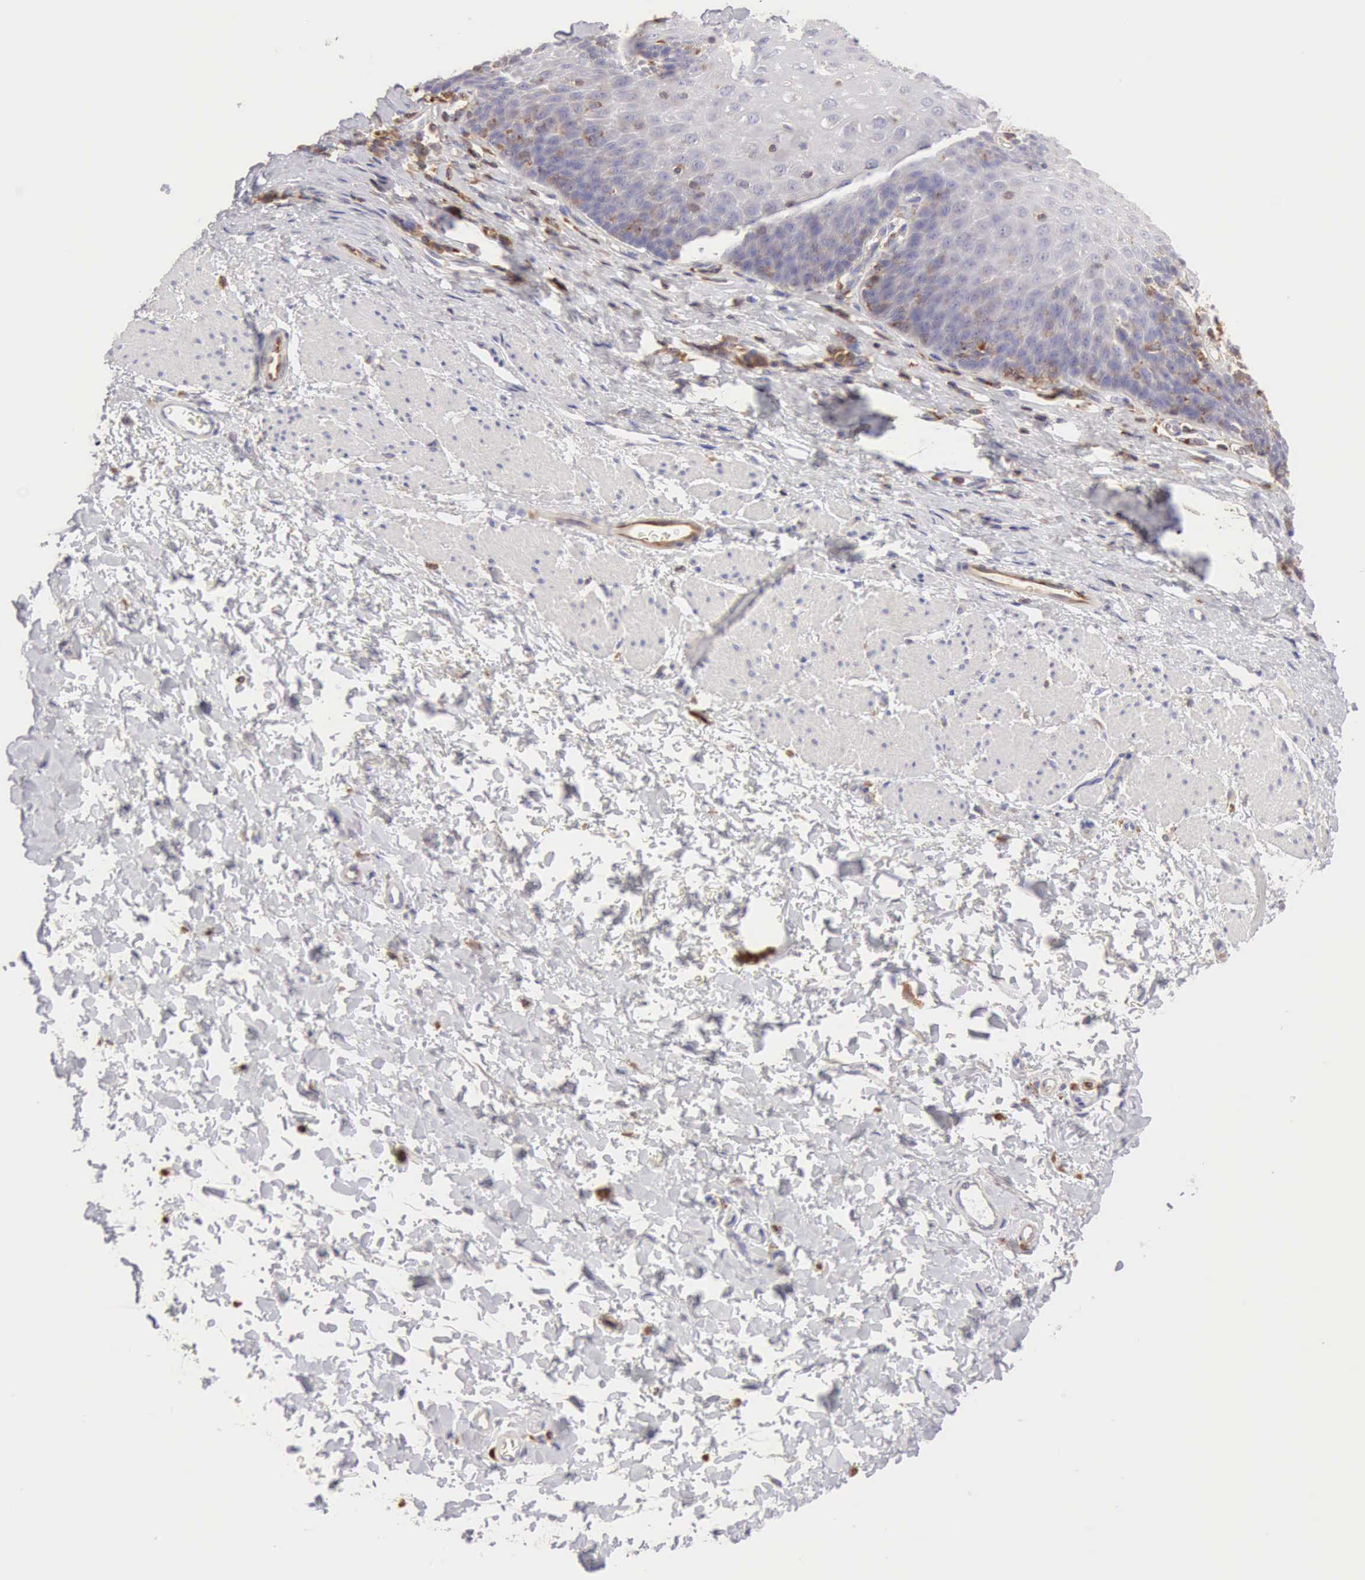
{"staining": {"intensity": "negative", "quantity": "none", "location": "none"}, "tissue": "esophagus", "cell_type": "Squamous epithelial cells", "image_type": "normal", "snomed": [{"axis": "morphology", "description": "Normal tissue, NOS"}, {"axis": "topography", "description": "Esophagus"}], "caption": "A high-resolution histopathology image shows immunohistochemistry (IHC) staining of benign esophagus, which displays no significant expression in squamous epithelial cells.", "gene": "ARHGAP4", "patient": {"sex": "female", "age": 61}}